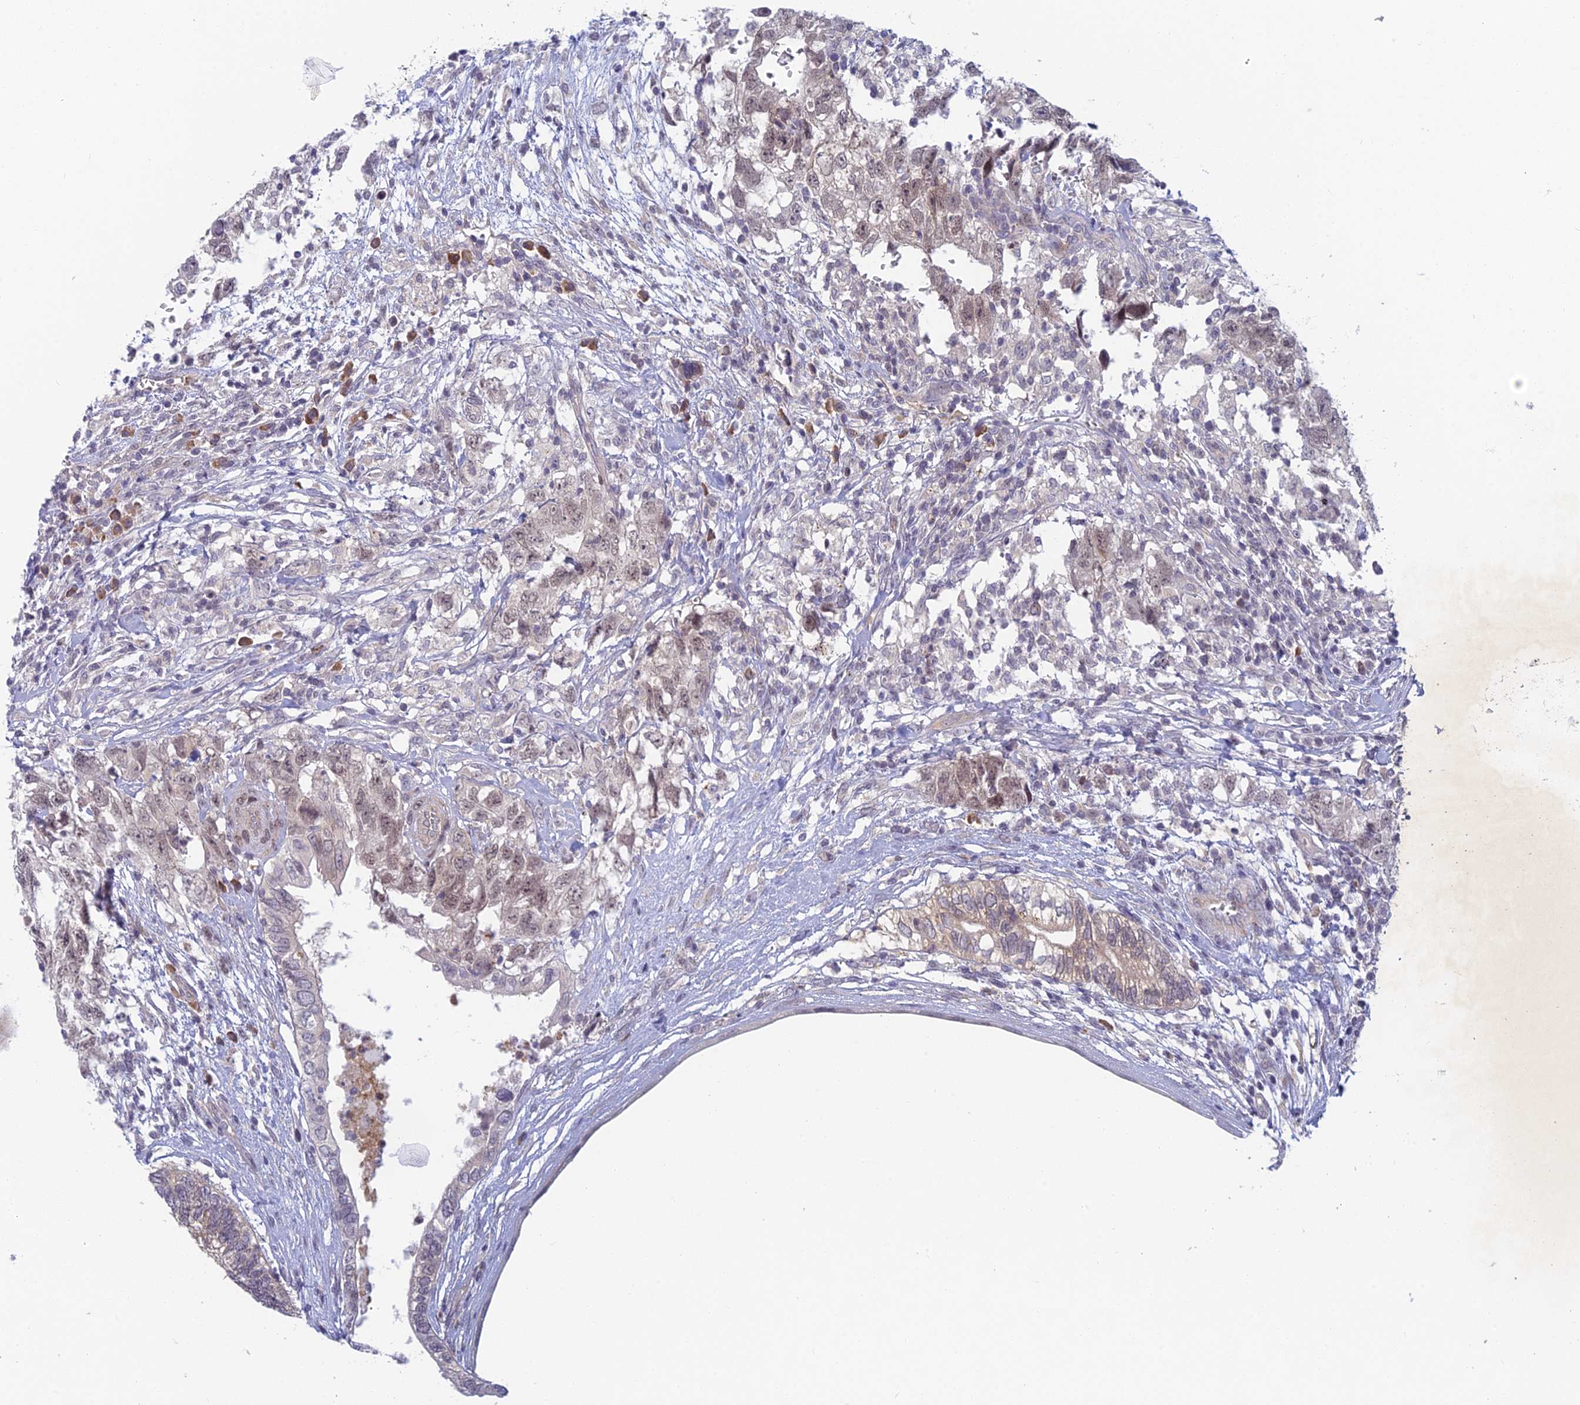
{"staining": {"intensity": "negative", "quantity": "none", "location": "none"}, "tissue": "testis cancer", "cell_type": "Tumor cells", "image_type": "cancer", "snomed": [{"axis": "morphology", "description": "Seminoma, NOS"}, {"axis": "morphology", "description": "Carcinoma, Embryonal, NOS"}, {"axis": "topography", "description": "Testis"}], "caption": "This is an immunohistochemistry (IHC) image of human testis seminoma. There is no staining in tumor cells.", "gene": "PPP1R26", "patient": {"sex": "male", "age": 29}}